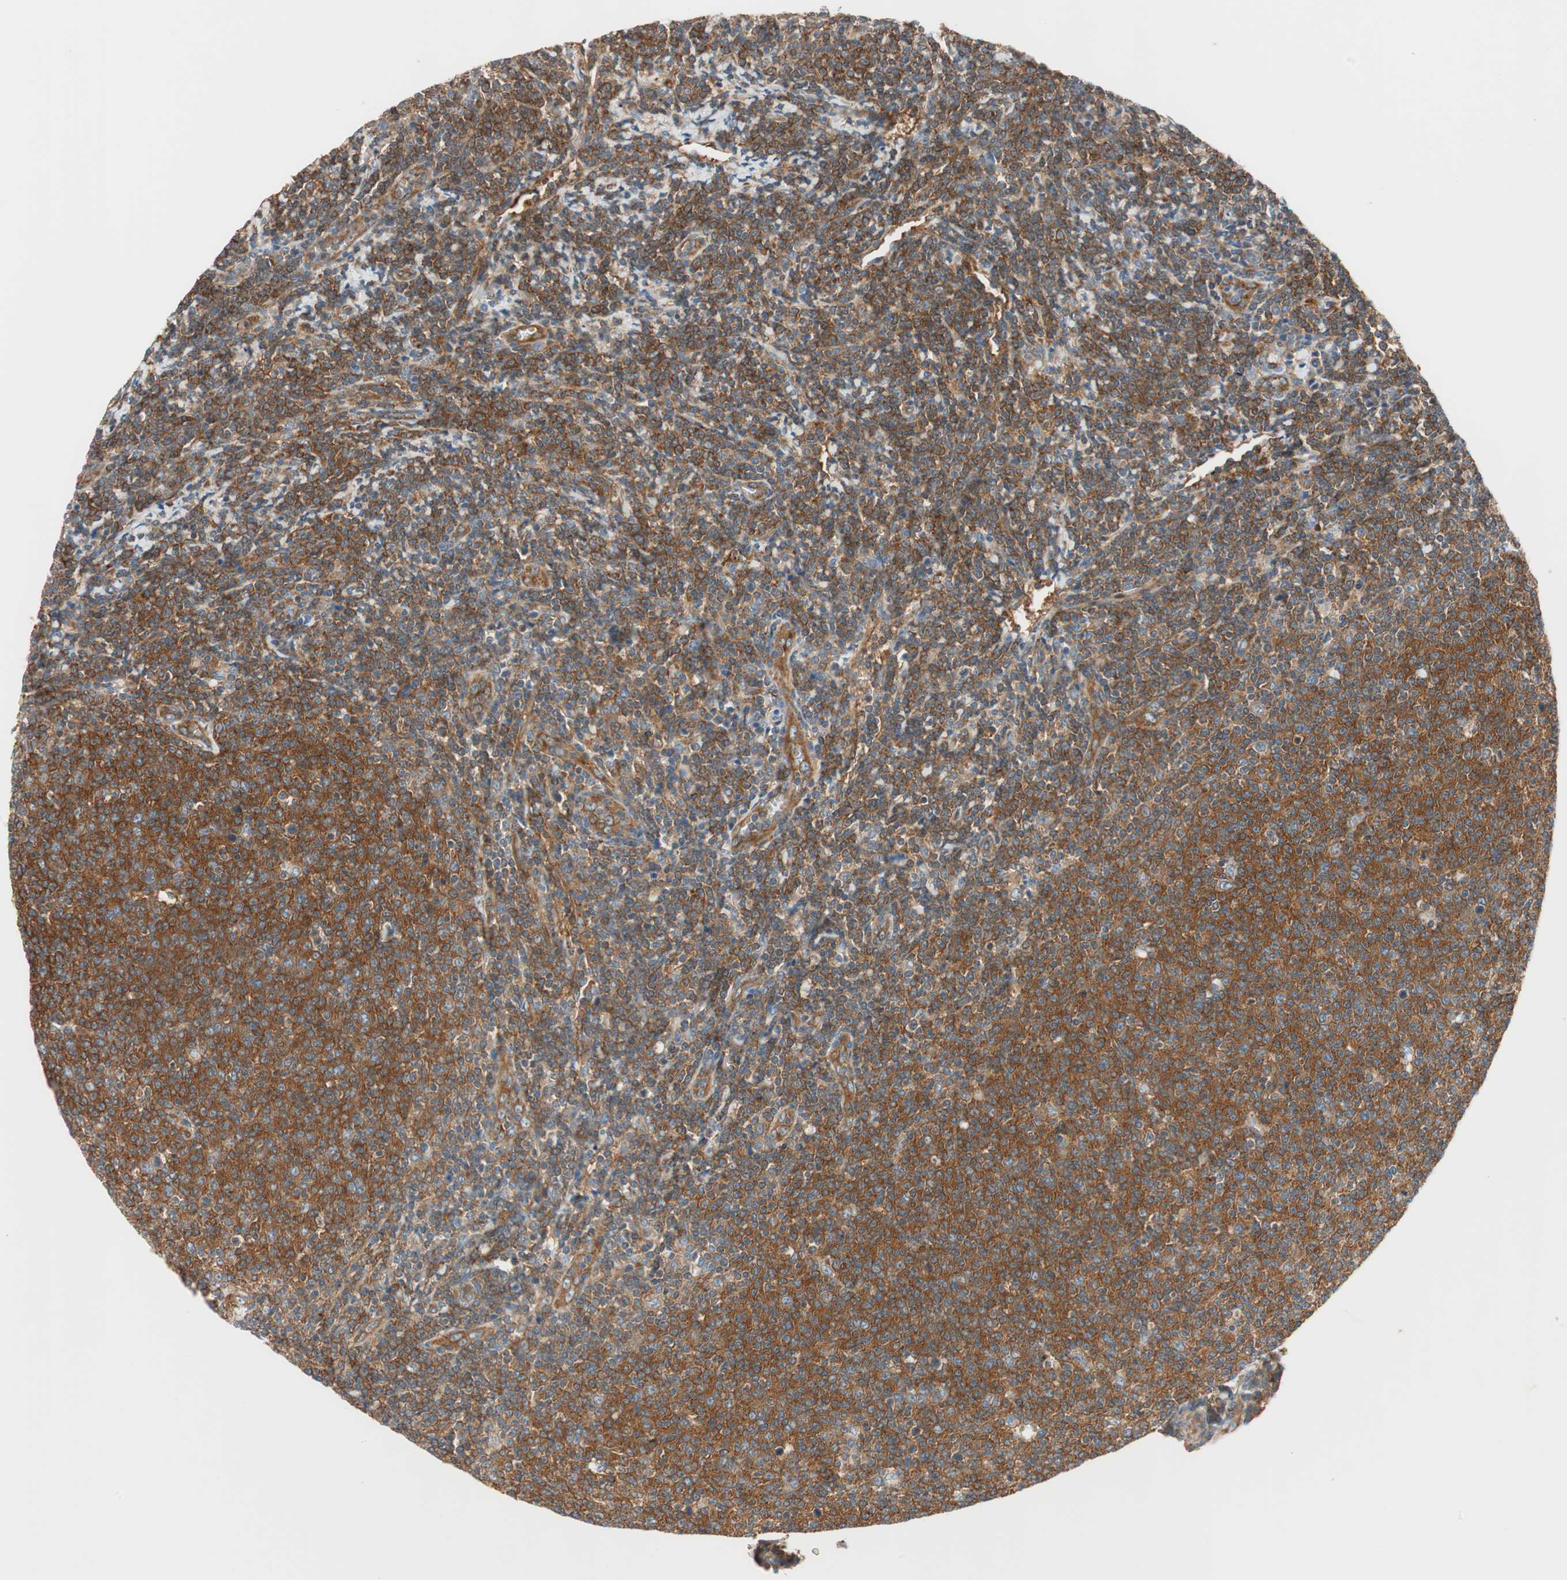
{"staining": {"intensity": "strong", "quantity": ">75%", "location": "cytoplasmic/membranous"}, "tissue": "lymphoma", "cell_type": "Tumor cells", "image_type": "cancer", "snomed": [{"axis": "morphology", "description": "Malignant lymphoma, non-Hodgkin's type, Low grade"}, {"axis": "topography", "description": "Lymph node"}], "caption": "Tumor cells demonstrate high levels of strong cytoplasmic/membranous positivity in approximately >75% of cells in malignant lymphoma, non-Hodgkin's type (low-grade).", "gene": "WASL", "patient": {"sex": "male", "age": 66}}